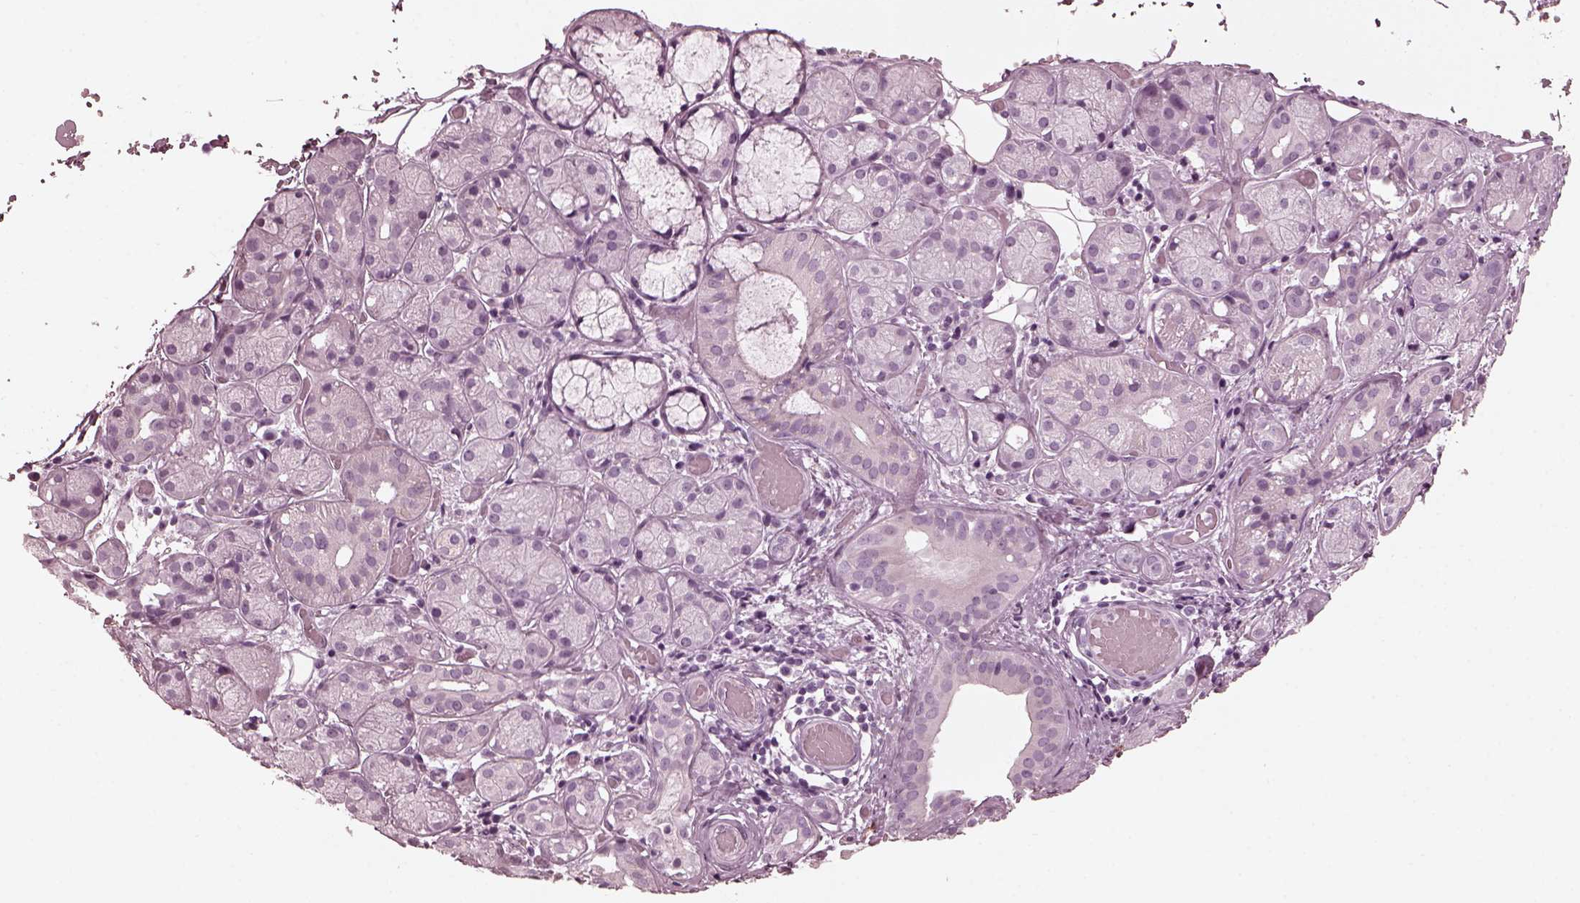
{"staining": {"intensity": "negative", "quantity": "none", "location": "none"}, "tissue": "salivary gland", "cell_type": "Glandular cells", "image_type": "normal", "snomed": [{"axis": "morphology", "description": "Normal tissue, NOS"}, {"axis": "topography", "description": "Salivary gland"}, {"axis": "topography", "description": "Peripheral nerve tissue"}], "caption": "This histopathology image is of unremarkable salivary gland stained with immunohistochemistry (IHC) to label a protein in brown with the nuclei are counter-stained blue. There is no positivity in glandular cells. Nuclei are stained in blue.", "gene": "GRM6", "patient": {"sex": "male", "age": 71}}